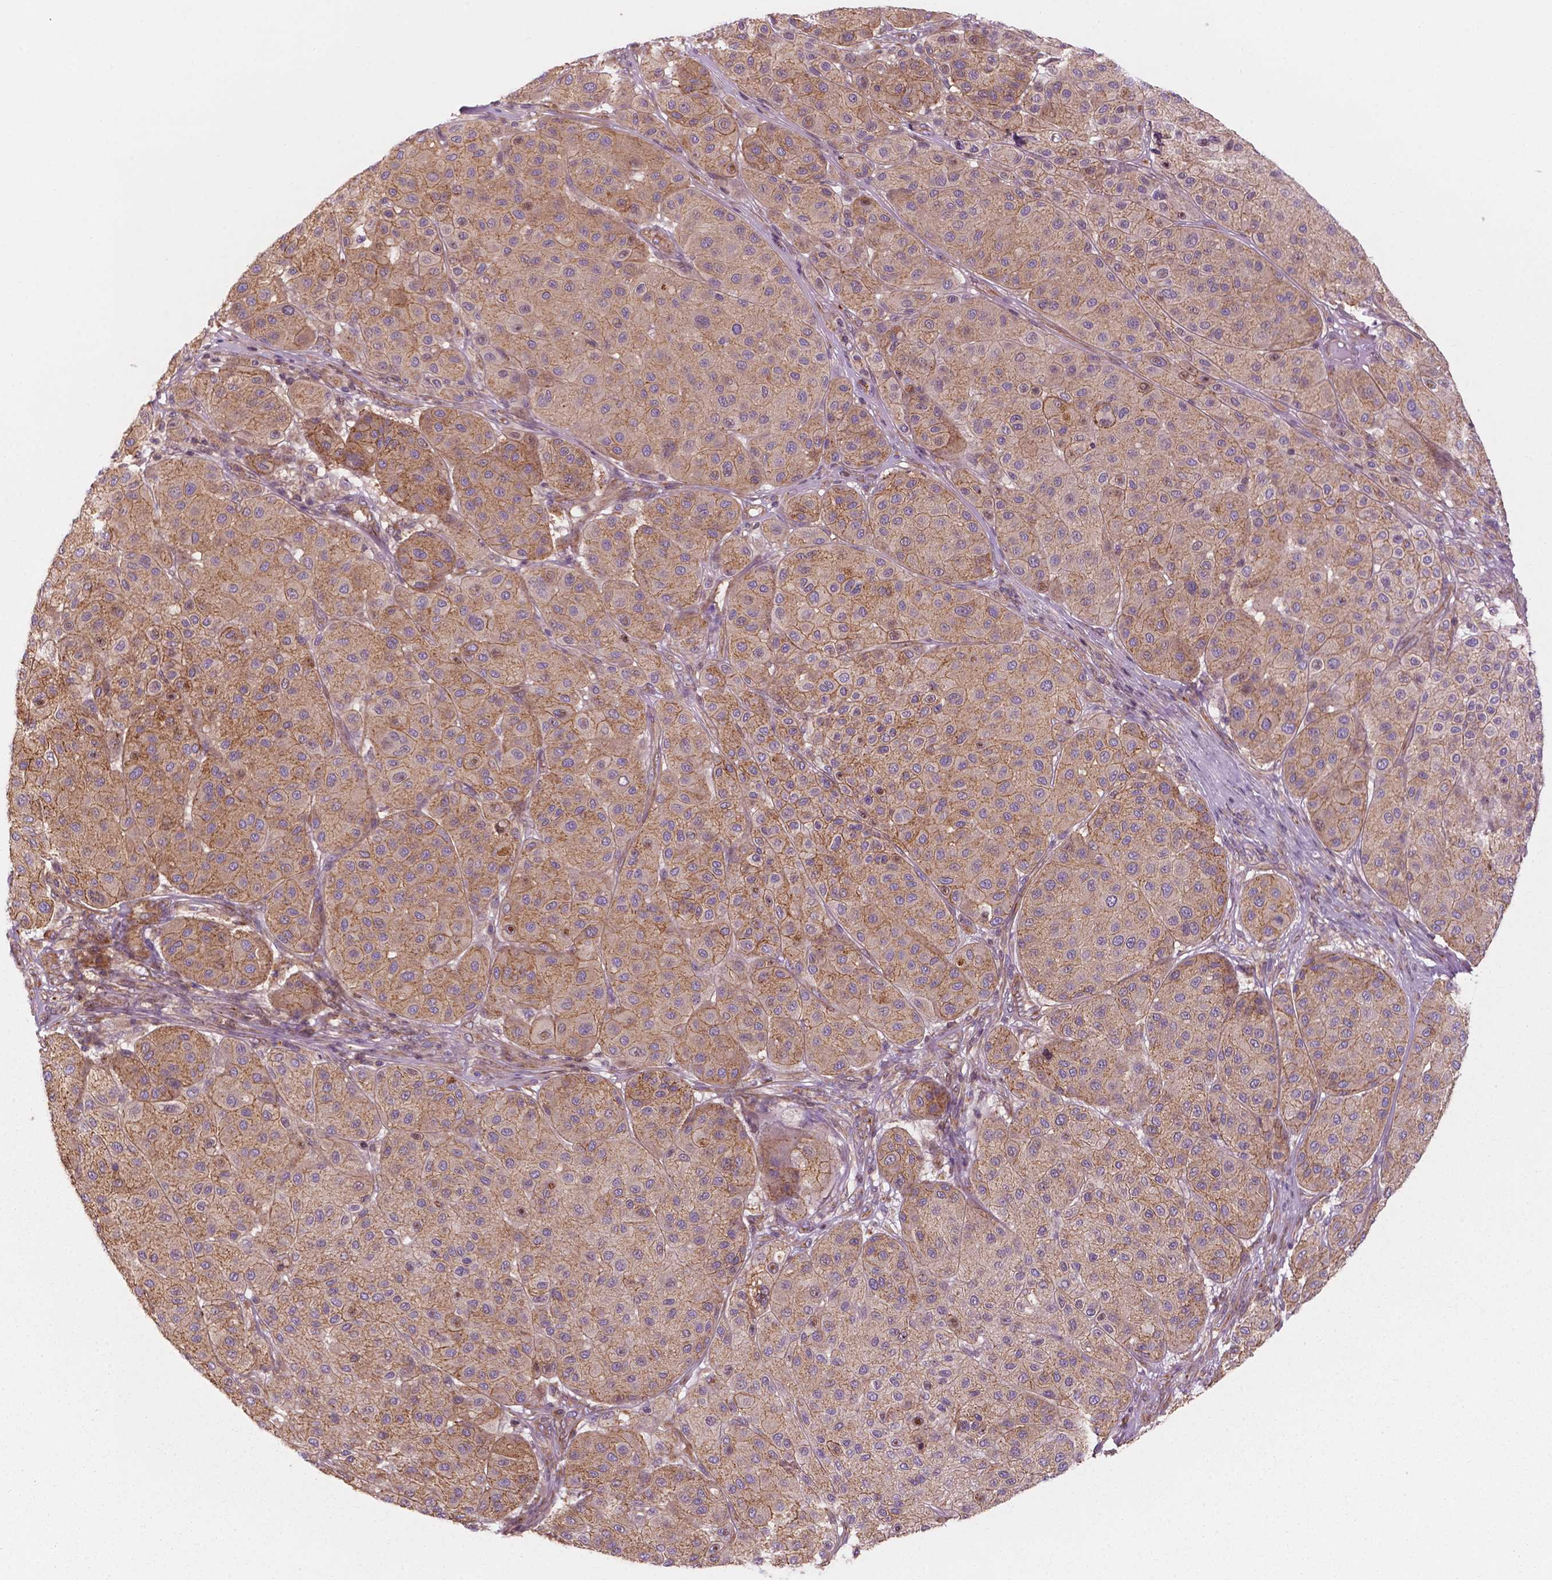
{"staining": {"intensity": "moderate", "quantity": "25%-75%", "location": "cytoplasmic/membranous"}, "tissue": "melanoma", "cell_type": "Tumor cells", "image_type": "cancer", "snomed": [{"axis": "morphology", "description": "Malignant melanoma, Metastatic site"}, {"axis": "topography", "description": "Smooth muscle"}], "caption": "Moderate cytoplasmic/membranous protein staining is appreciated in approximately 25%-75% of tumor cells in melanoma.", "gene": "SURF4", "patient": {"sex": "male", "age": 41}}